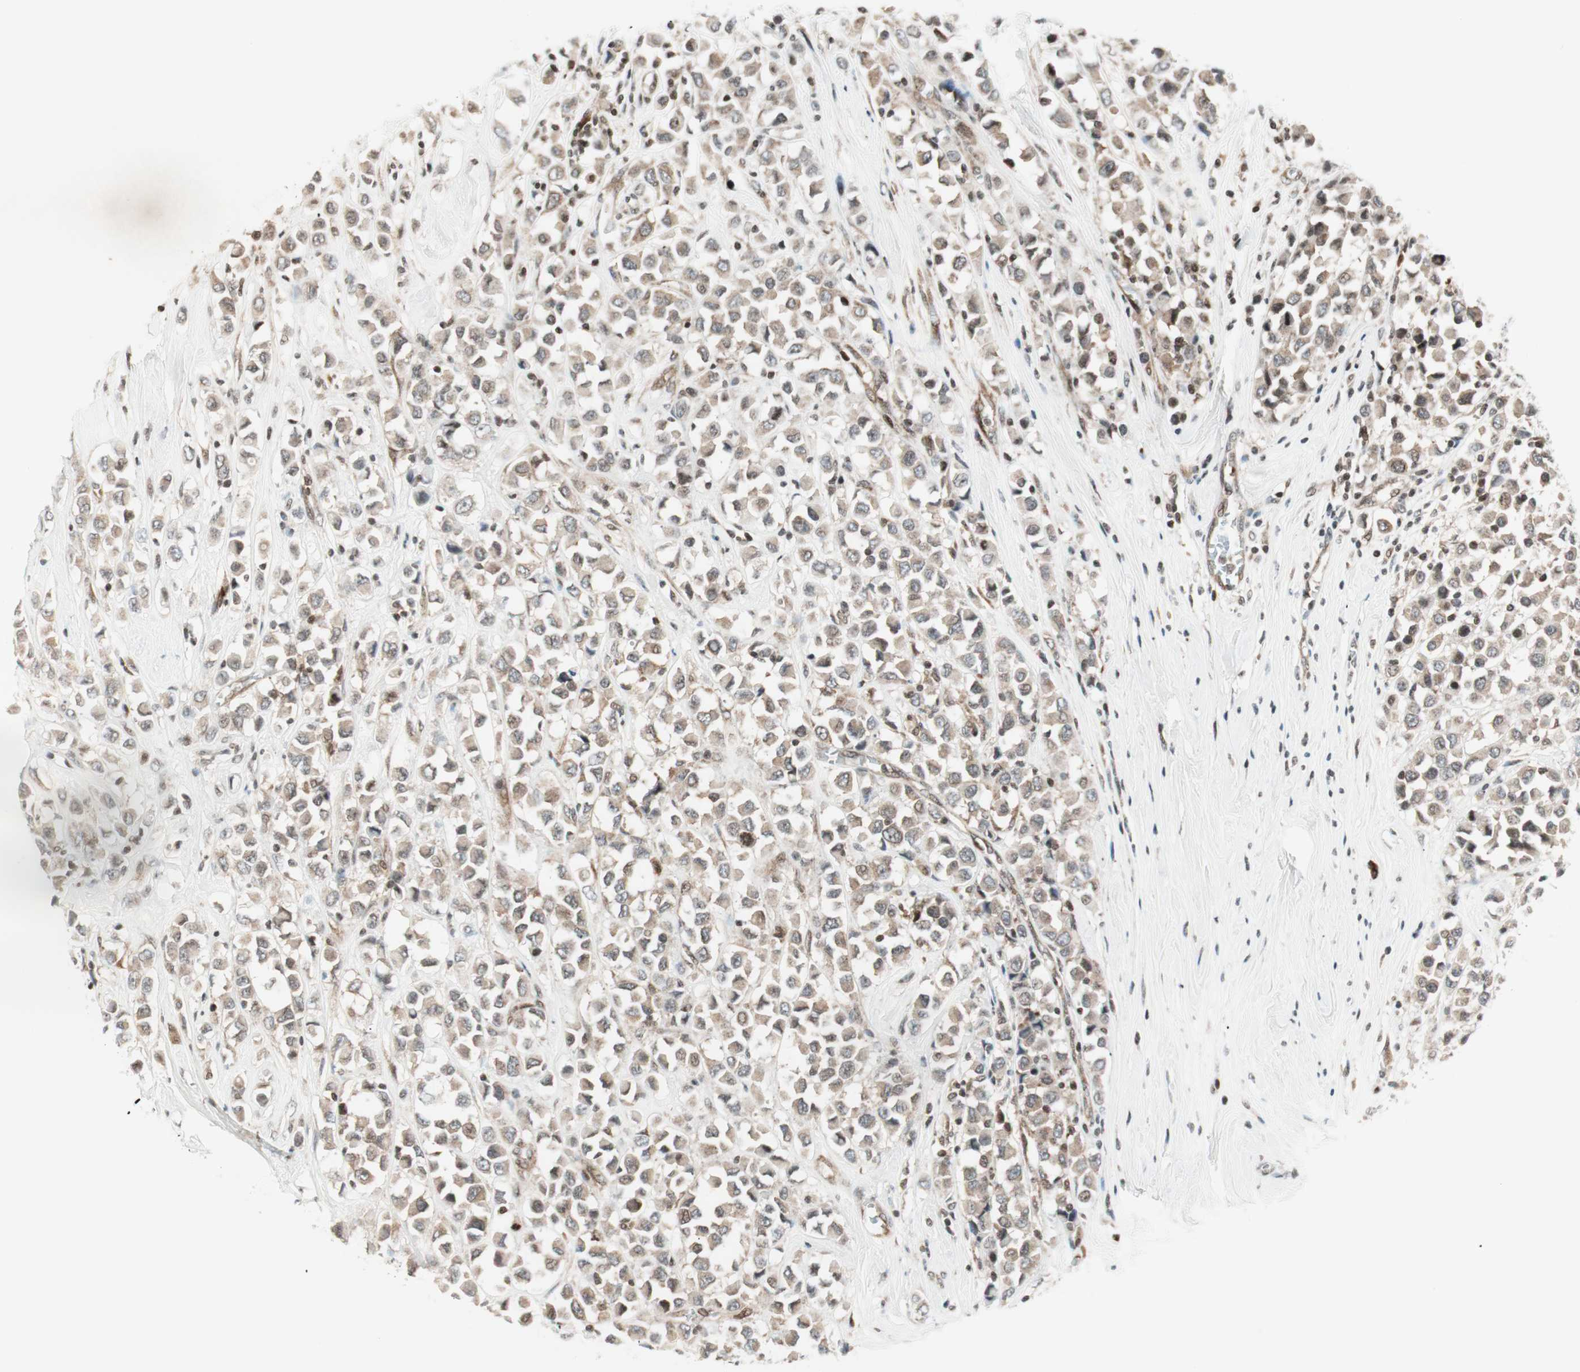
{"staining": {"intensity": "weak", "quantity": ">75%", "location": "cytoplasmic/membranous"}, "tissue": "breast cancer", "cell_type": "Tumor cells", "image_type": "cancer", "snomed": [{"axis": "morphology", "description": "Duct carcinoma"}, {"axis": "topography", "description": "Breast"}], "caption": "Tumor cells display low levels of weak cytoplasmic/membranous expression in about >75% of cells in breast cancer (intraductal carcinoma).", "gene": "TPT1", "patient": {"sex": "female", "age": 61}}